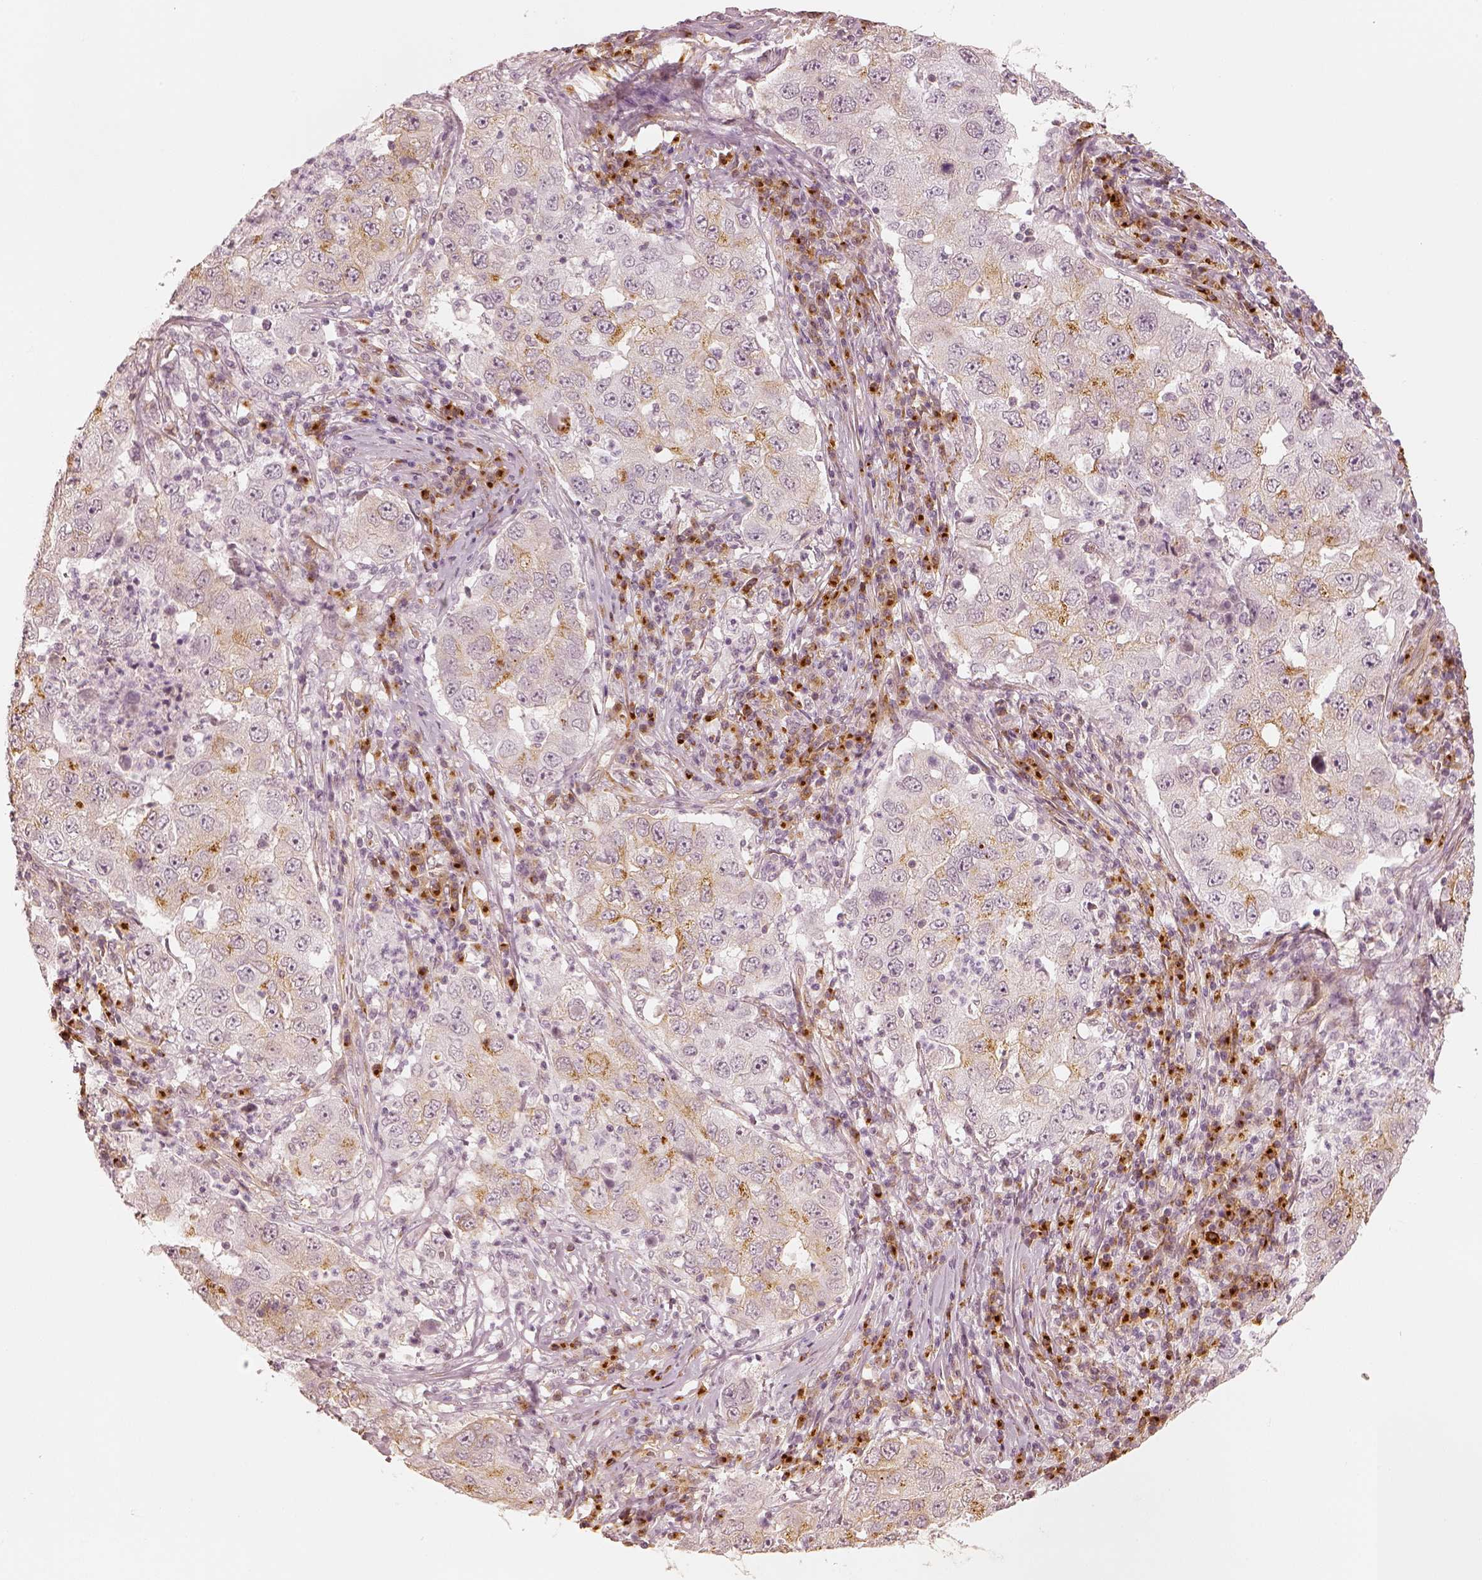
{"staining": {"intensity": "weak", "quantity": "<25%", "location": "cytoplasmic/membranous"}, "tissue": "lung cancer", "cell_type": "Tumor cells", "image_type": "cancer", "snomed": [{"axis": "morphology", "description": "Adenocarcinoma, NOS"}, {"axis": "topography", "description": "Lung"}], "caption": "Lung cancer was stained to show a protein in brown. There is no significant positivity in tumor cells.", "gene": "GORASP2", "patient": {"sex": "male", "age": 73}}